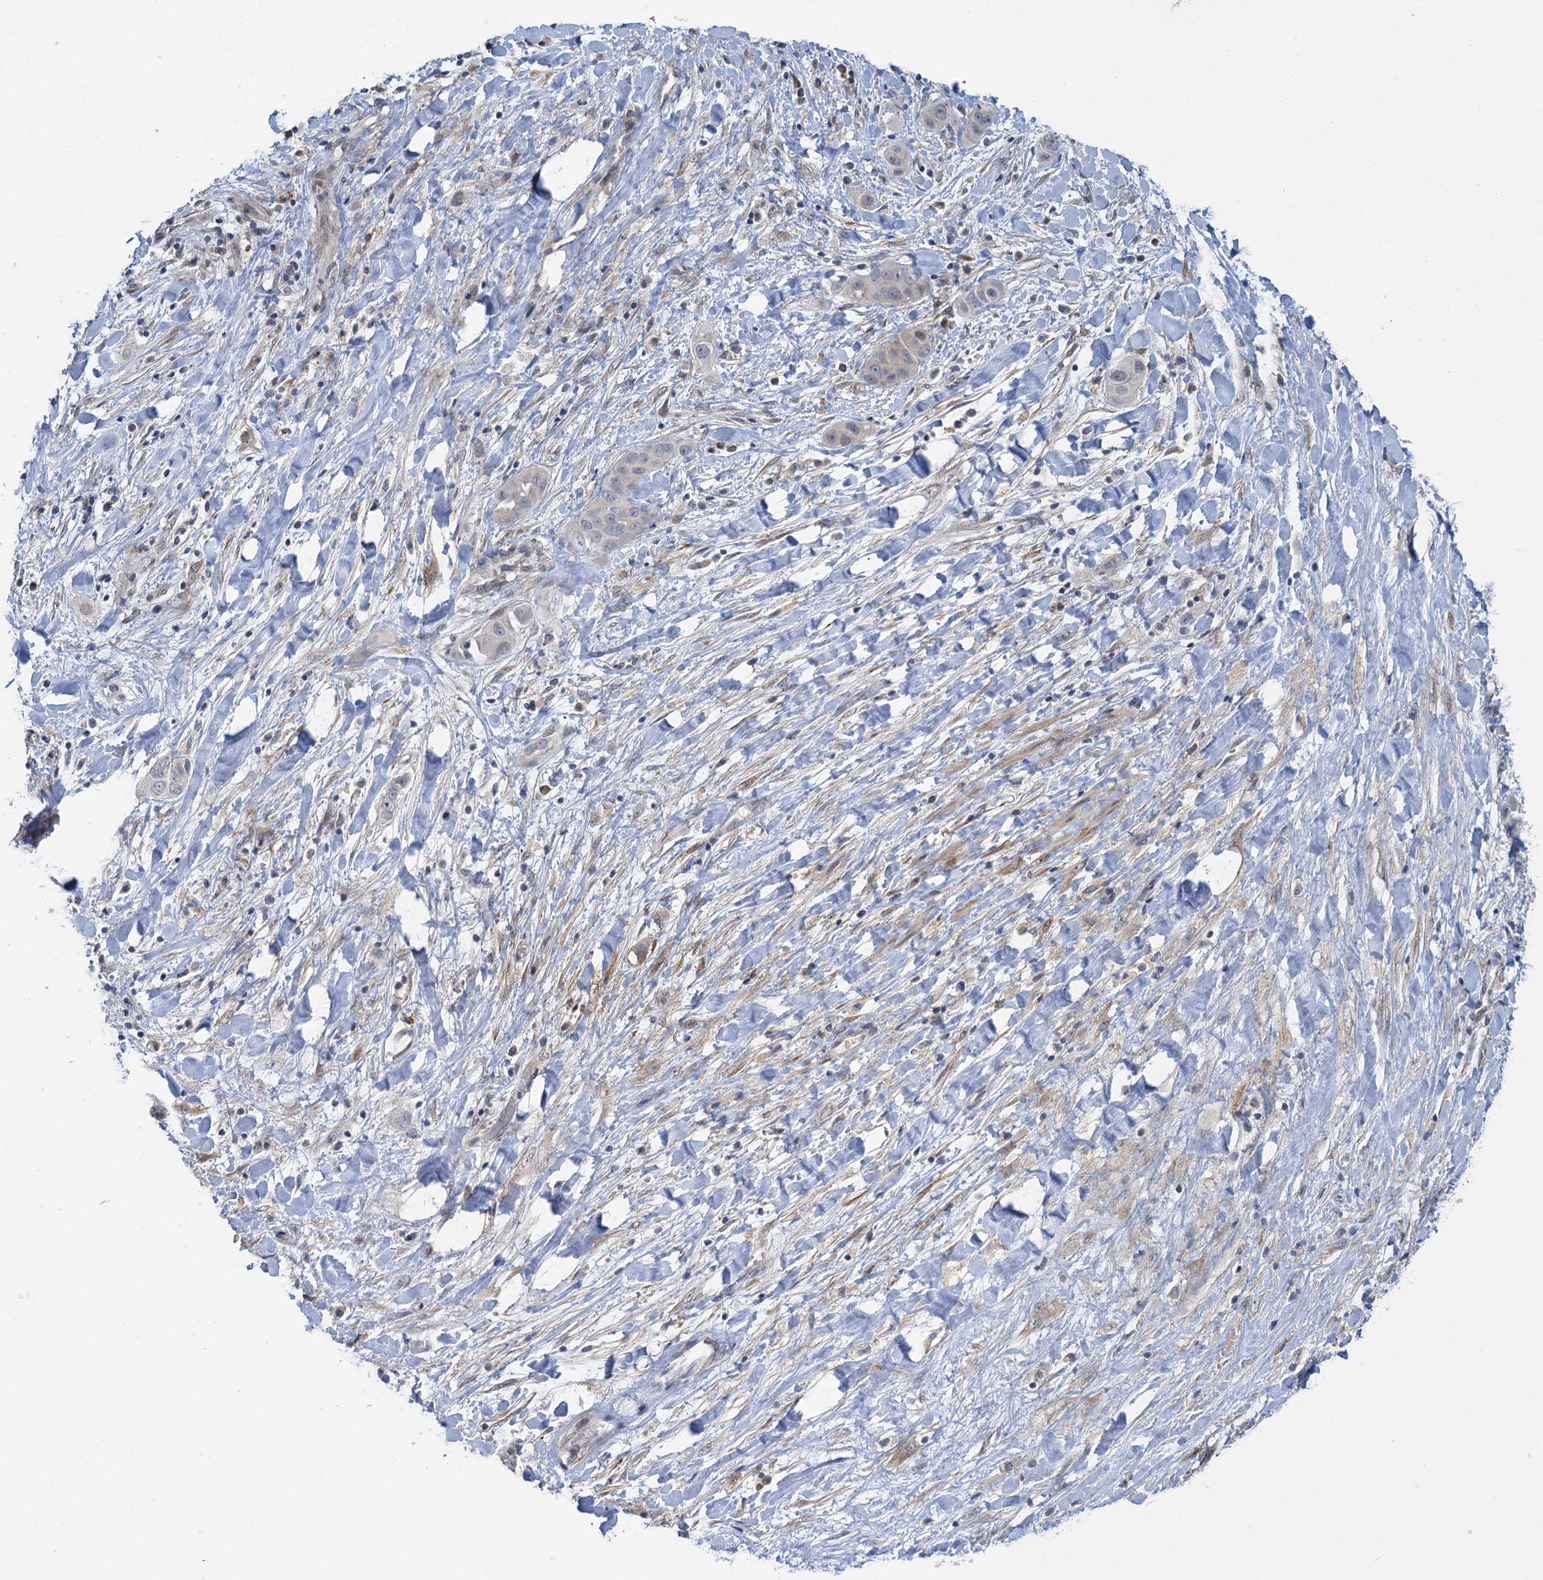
{"staining": {"intensity": "negative", "quantity": "none", "location": "none"}, "tissue": "liver cancer", "cell_type": "Tumor cells", "image_type": "cancer", "snomed": [{"axis": "morphology", "description": "Cholangiocarcinoma"}, {"axis": "topography", "description": "Liver"}], "caption": "This is an immunohistochemistry histopathology image of human liver cancer (cholangiocarcinoma). There is no positivity in tumor cells.", "gene": "MRFAP1", "patient": {"sex": "female", "age": 52}}